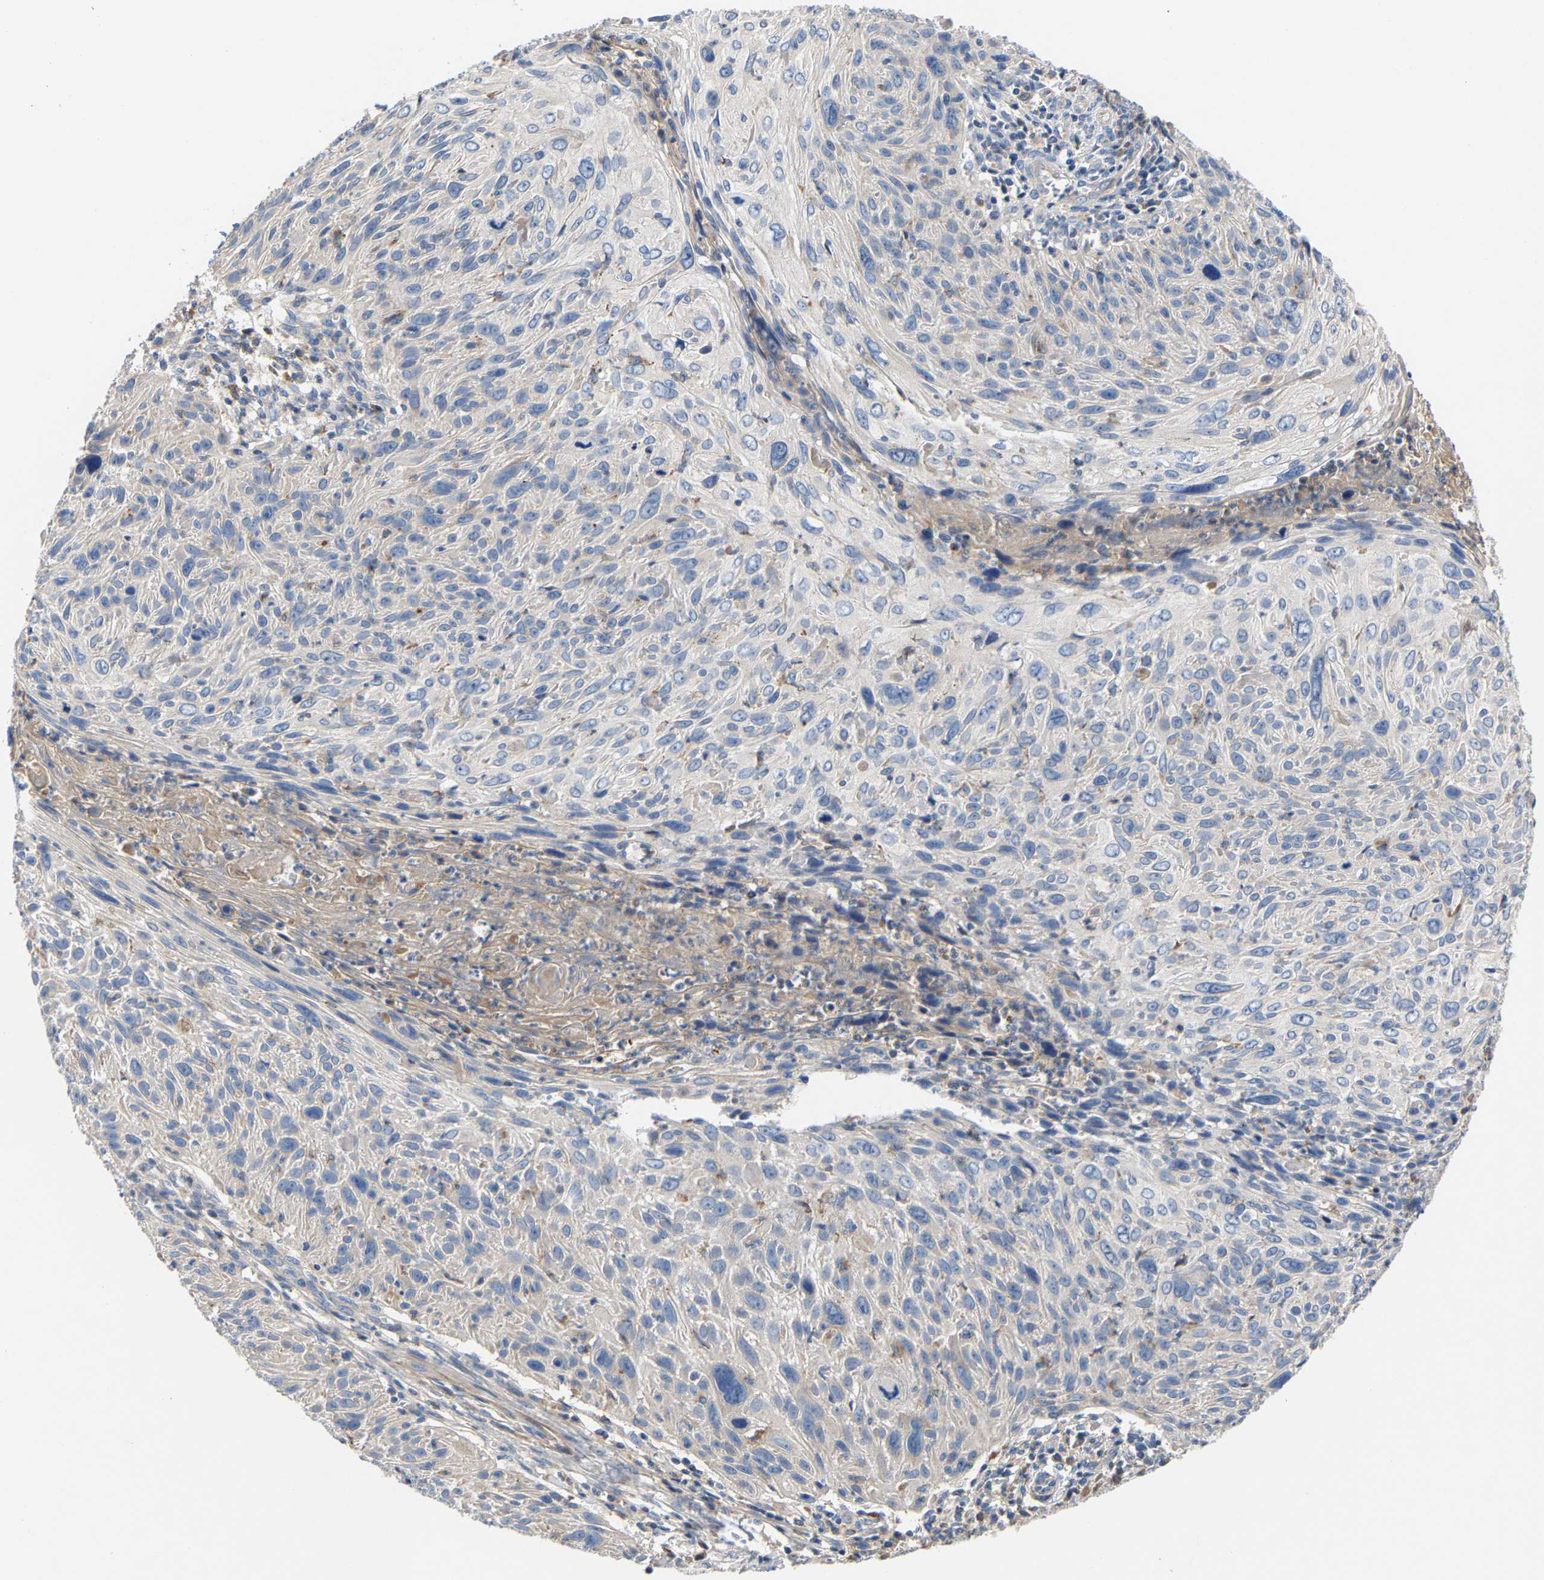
{"staining": {"intensity": "negative", "quantity": "none", "location": "none"}, "tissue": "cervical cancer", "cell_type": "Tumor cells", "image_type": "cancer", "snomed": [{"axis": "morphology", "description": "Squamous cell carcinoma, NOS"}, {"axis": "topography", "description": "Cervix"}], "caption": "There is no significant positivity in tumor cells of squamous cell carcinoma (cervical). (Stains: DAB IHC with hematoxylin counter stain, Microscopy: brightfield microscopy at high magnification).", "gene": "CCDC171", "patient": {"sex": "female", "age": 51}}